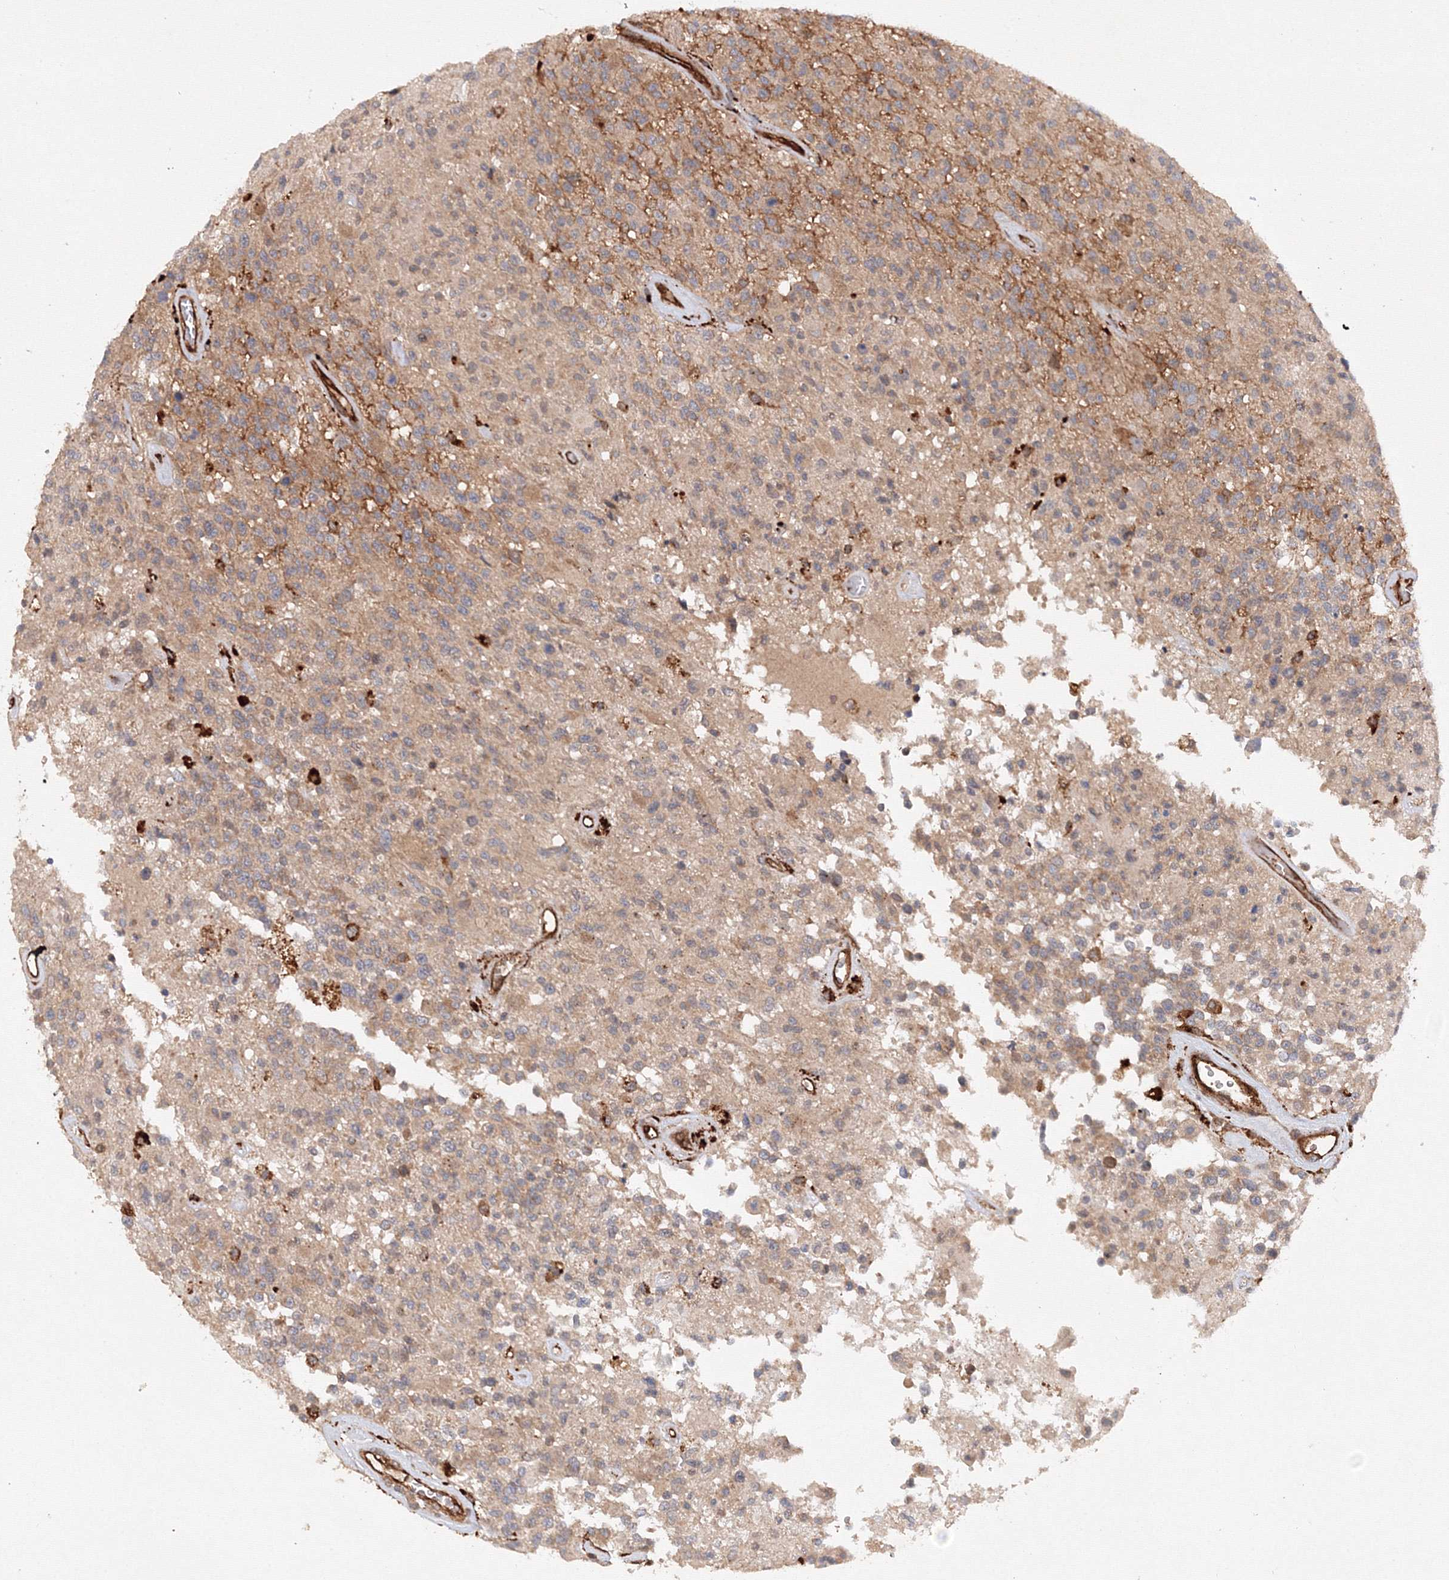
{"staining": {"intensity": "negative", "quantity": "none", "location": "none"}, "tissue": "glioma", "cell_type": "Tumor cells", "image_type": "cancer", "snomed": [{"axis": "morphology", "description": "Glioma, malignant, High grade"}, {"axis": "morphology", "description": "Glioblastoma, NOS"}, {"axis": "topography", "description": "Brain"}], "caption": "Tumor cells show no significant positivity in glioma.", "gene": "DCTD", "patient": {"sex": "male", "age": 60}}